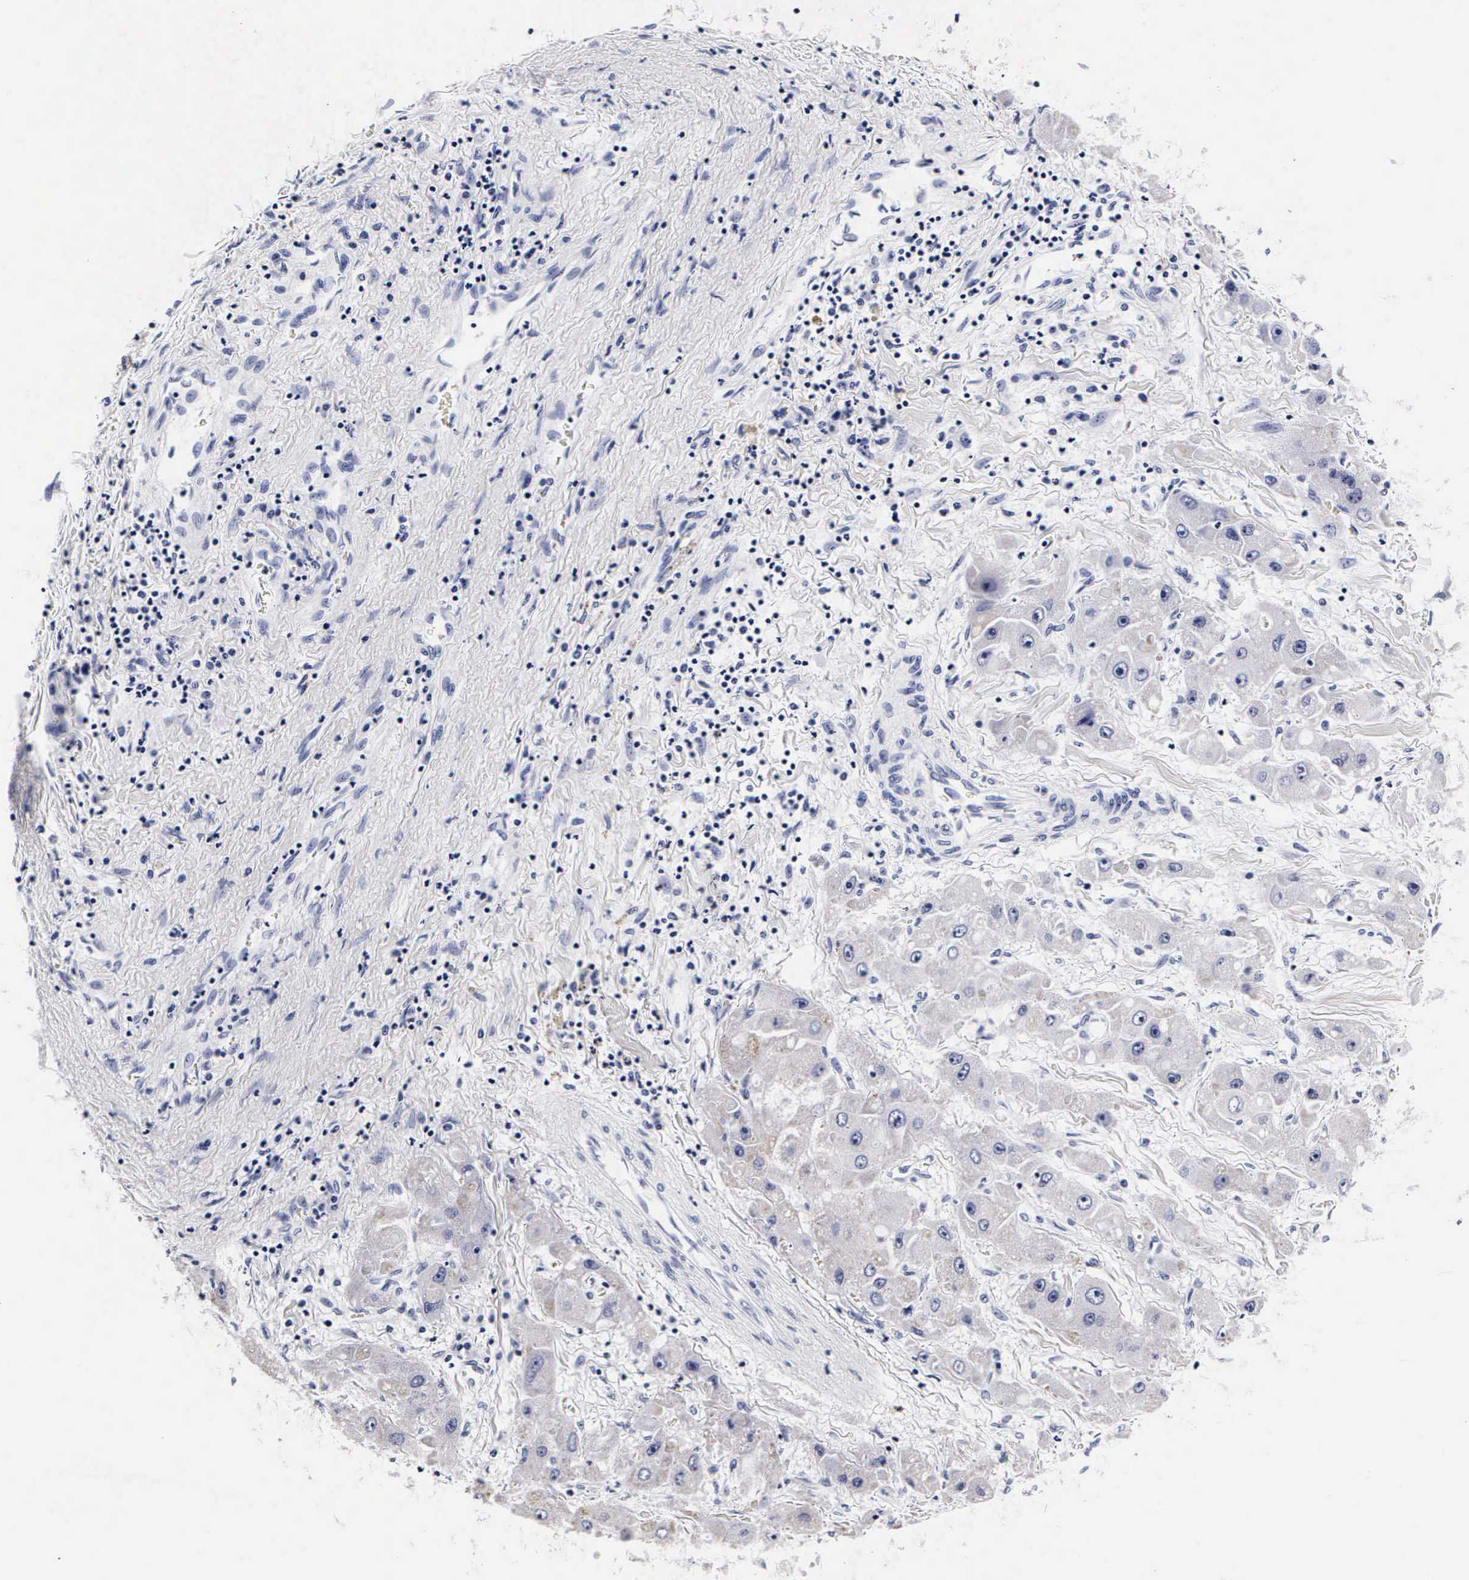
{"staining": {"intensity": "negative", "quantity": "none", "location": "none"}, "tissue": "liver cancer", "cell_type": "Tumor cells", "image_type": "cancer", "snomed": [{"axis": "morphology", "description": "Carcinoma, Hepatocellular, NOS"}, {"axis": "topography", "description": "Liver"}], "caption": "Protein analysis of liver hepatocellular carcinoma demonstrates no significant staining in tumor cells. Brightfield microscopy of immunohistochemistry stained with DAB (brown) and hematoxylin (blue), captured at high magnification.", "gene": "RNASE6", "patient": {"sex": "male", "age": 24}}